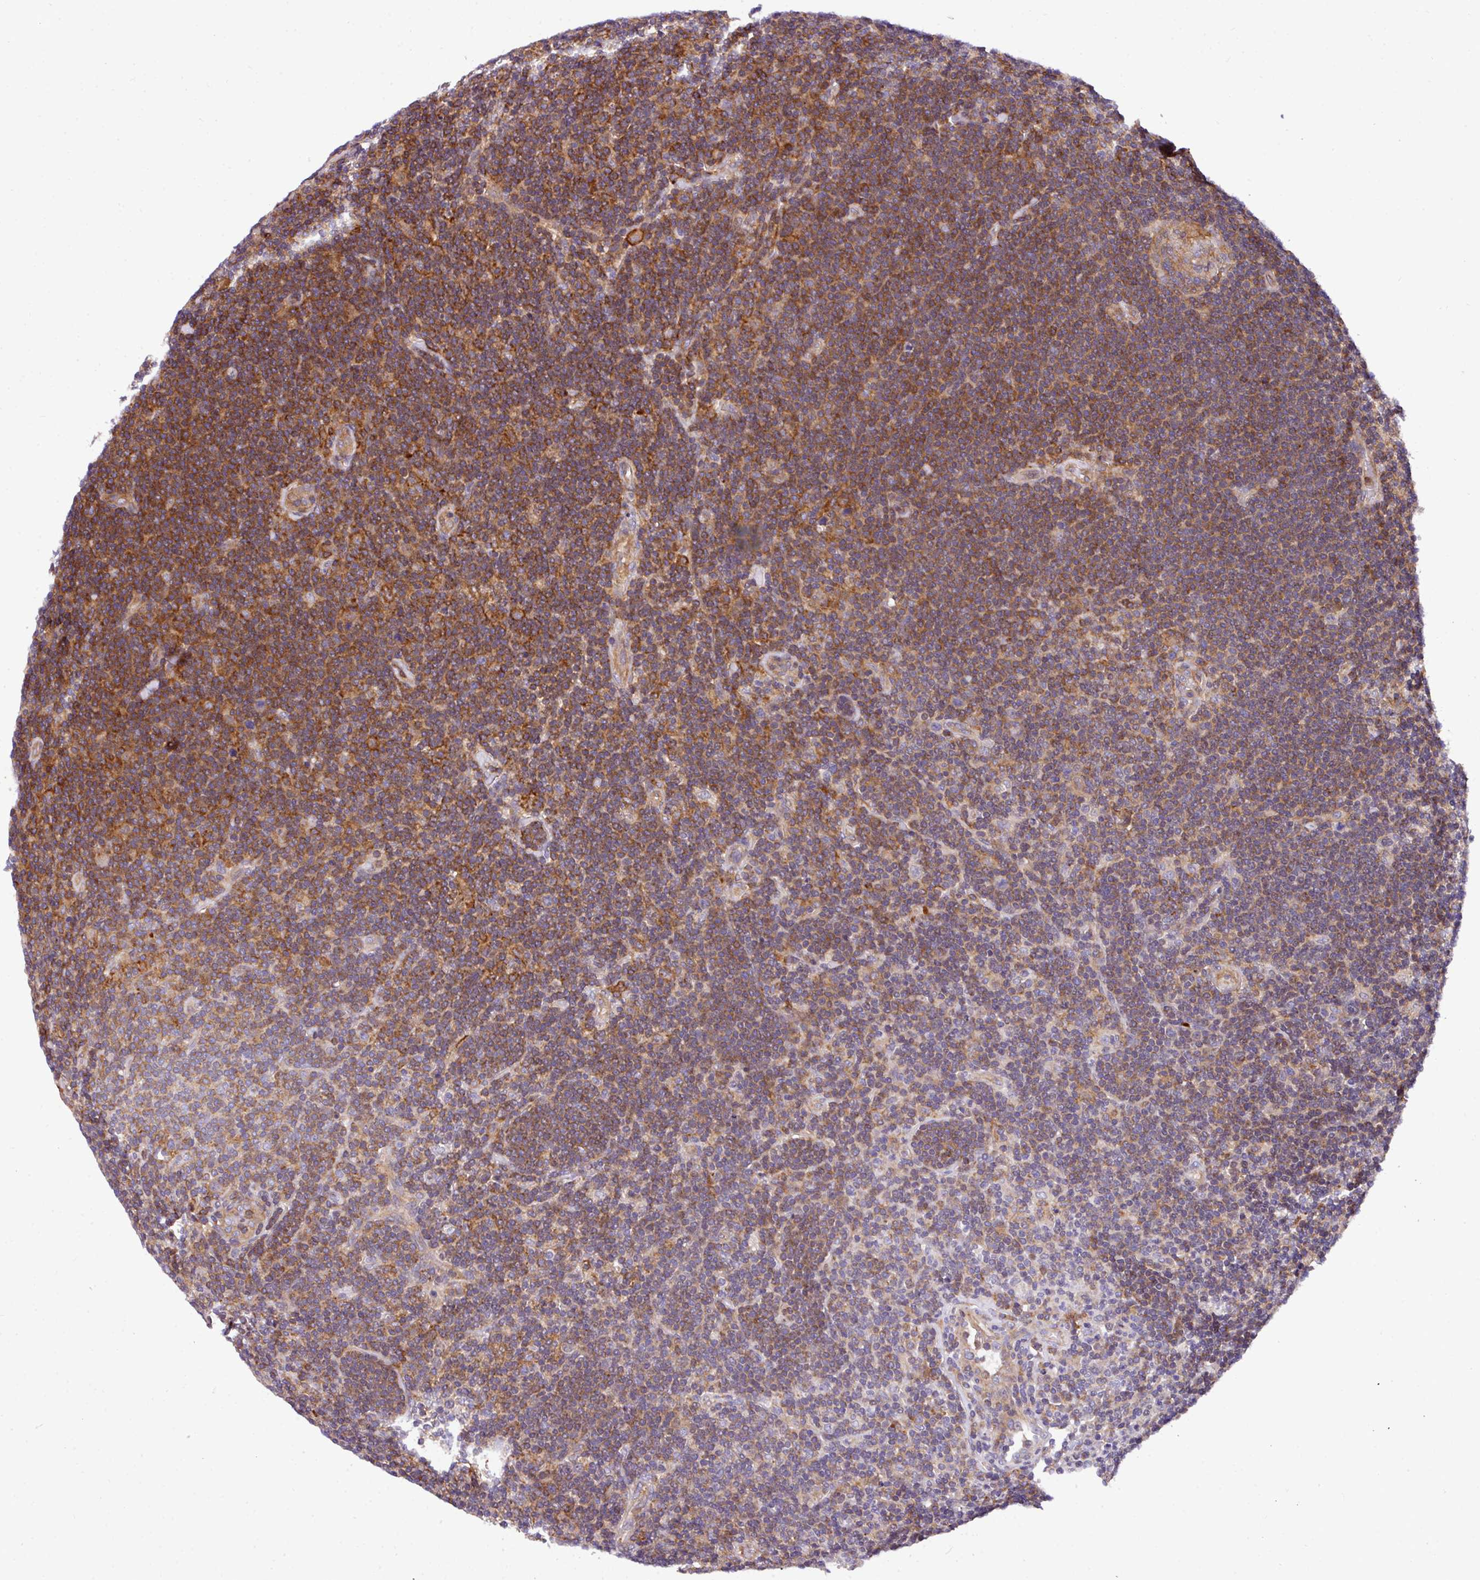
{"staining": {"intensity": "negative", "quantity": "none", "location": "none"}, "tissue": "lymphoma", "cell_type": "Tumor cells", "image_type": "cancer", "snomed": [{"axis": "morphology", "description": "Hodgkin's disease, NOS"}, {"axis": "topography", "description": "Lymph node"}], "caption": "An image of Hodgkin's disease stained for a protein exhibits no brown staining in tumor cells.", "gene": "CASS4", "patient": {"sex": "female", "age": 57}}